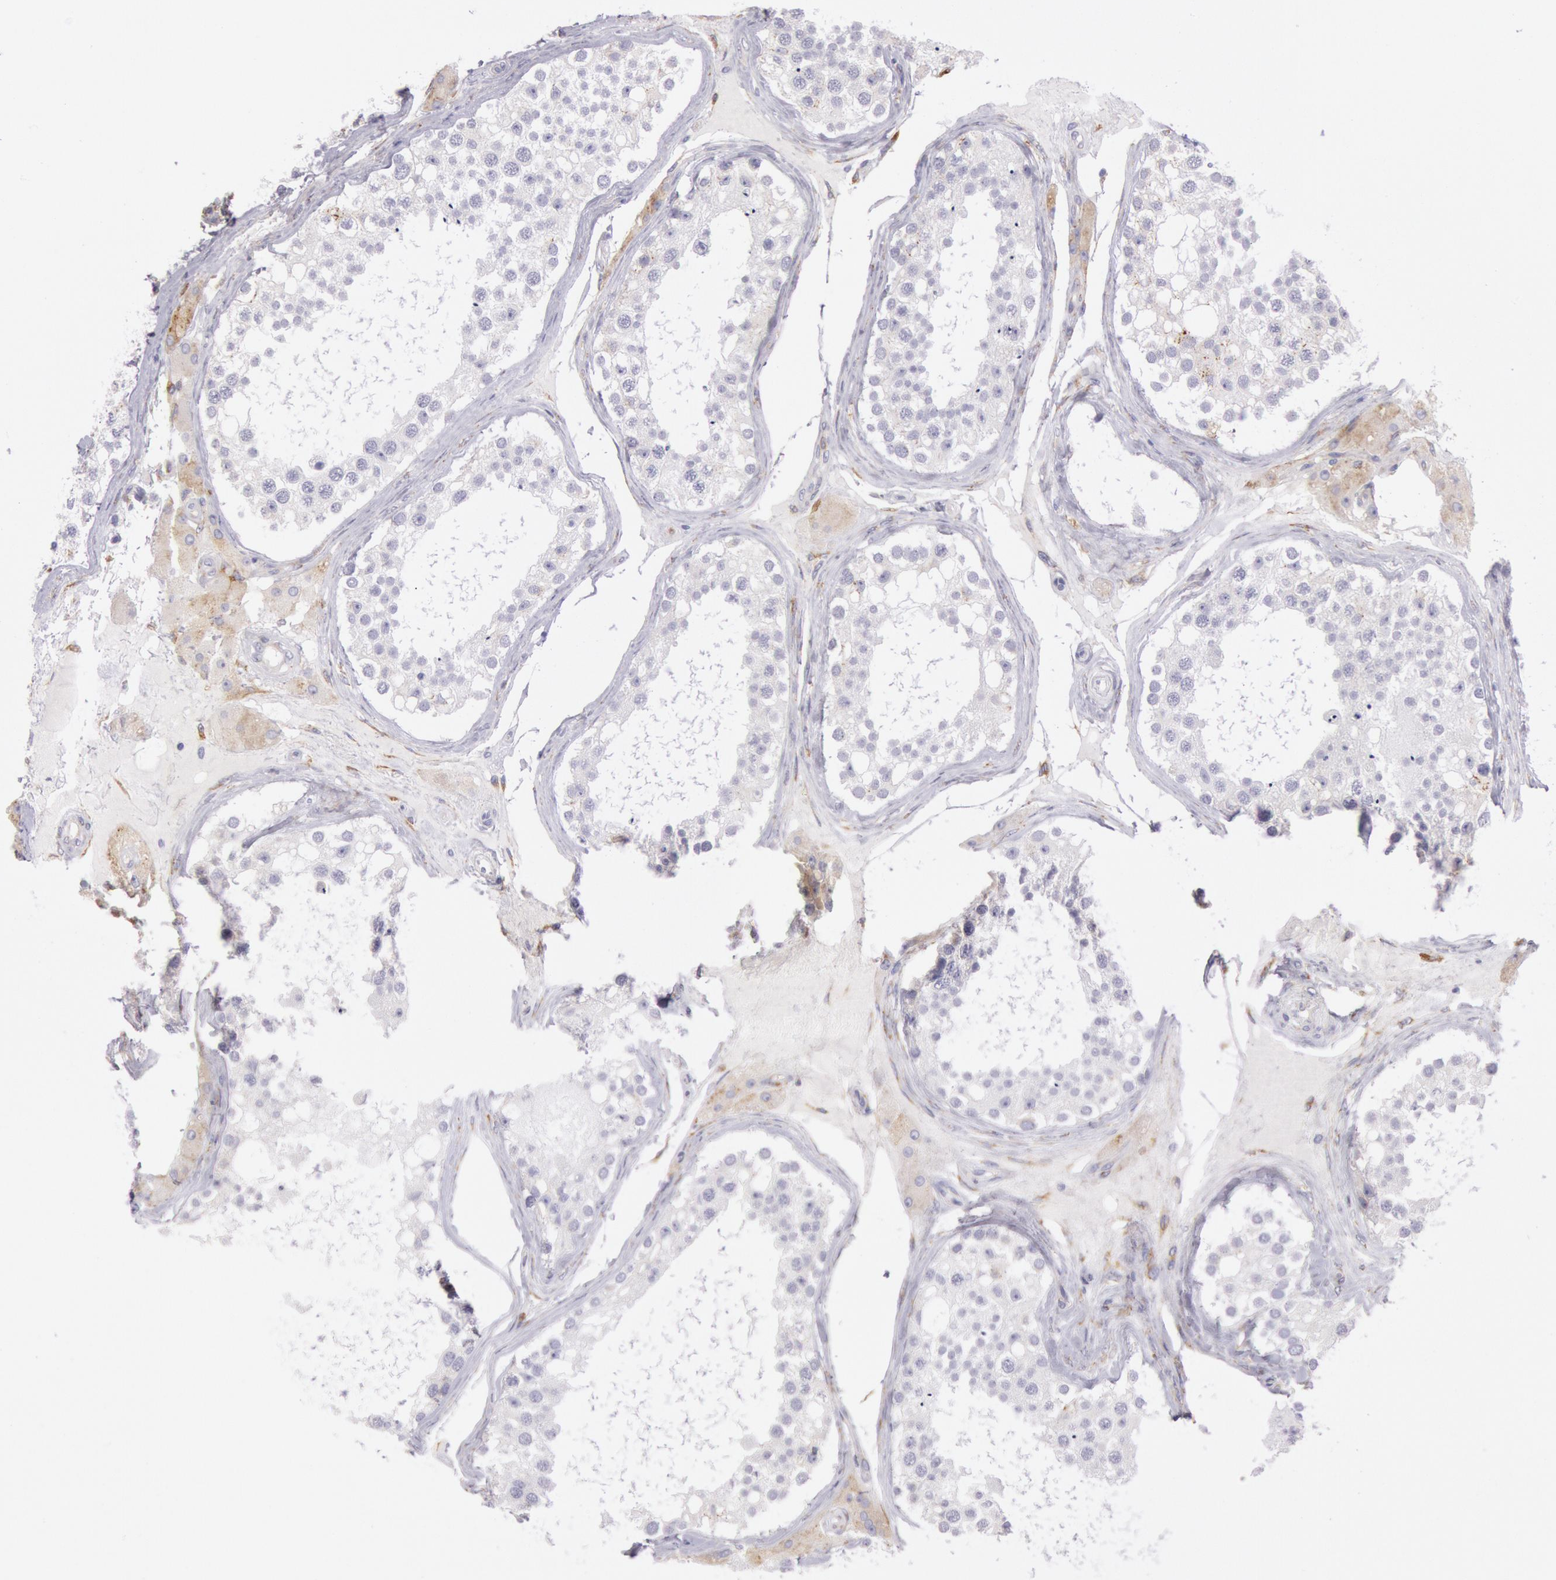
{"staining": {"intensity": "weak", "quantity": "25%-75%", "location": "cytoplasmic/membranous"}, "tissue": "testis", "cell_type": "Cells in seminiferous ducts", "image_type": "normal", "snomed": [{"axis": "morphology", "description": "Normal tissue, NOS"}, {"axis": "topography", "description": "Testis"}], "caption": "A low amount of weak cytoplasmic/membranous expression is identified in approximately 25%-75% of cells in seminiferous ducts in unremarkable testis. The staining is performed using DAB brown chromogen to label protein expression. The nuclei are counter-stained blue using hematoxylin.", "gene": "CIDEB", "patient": {"sex": "male", "age": 68}}